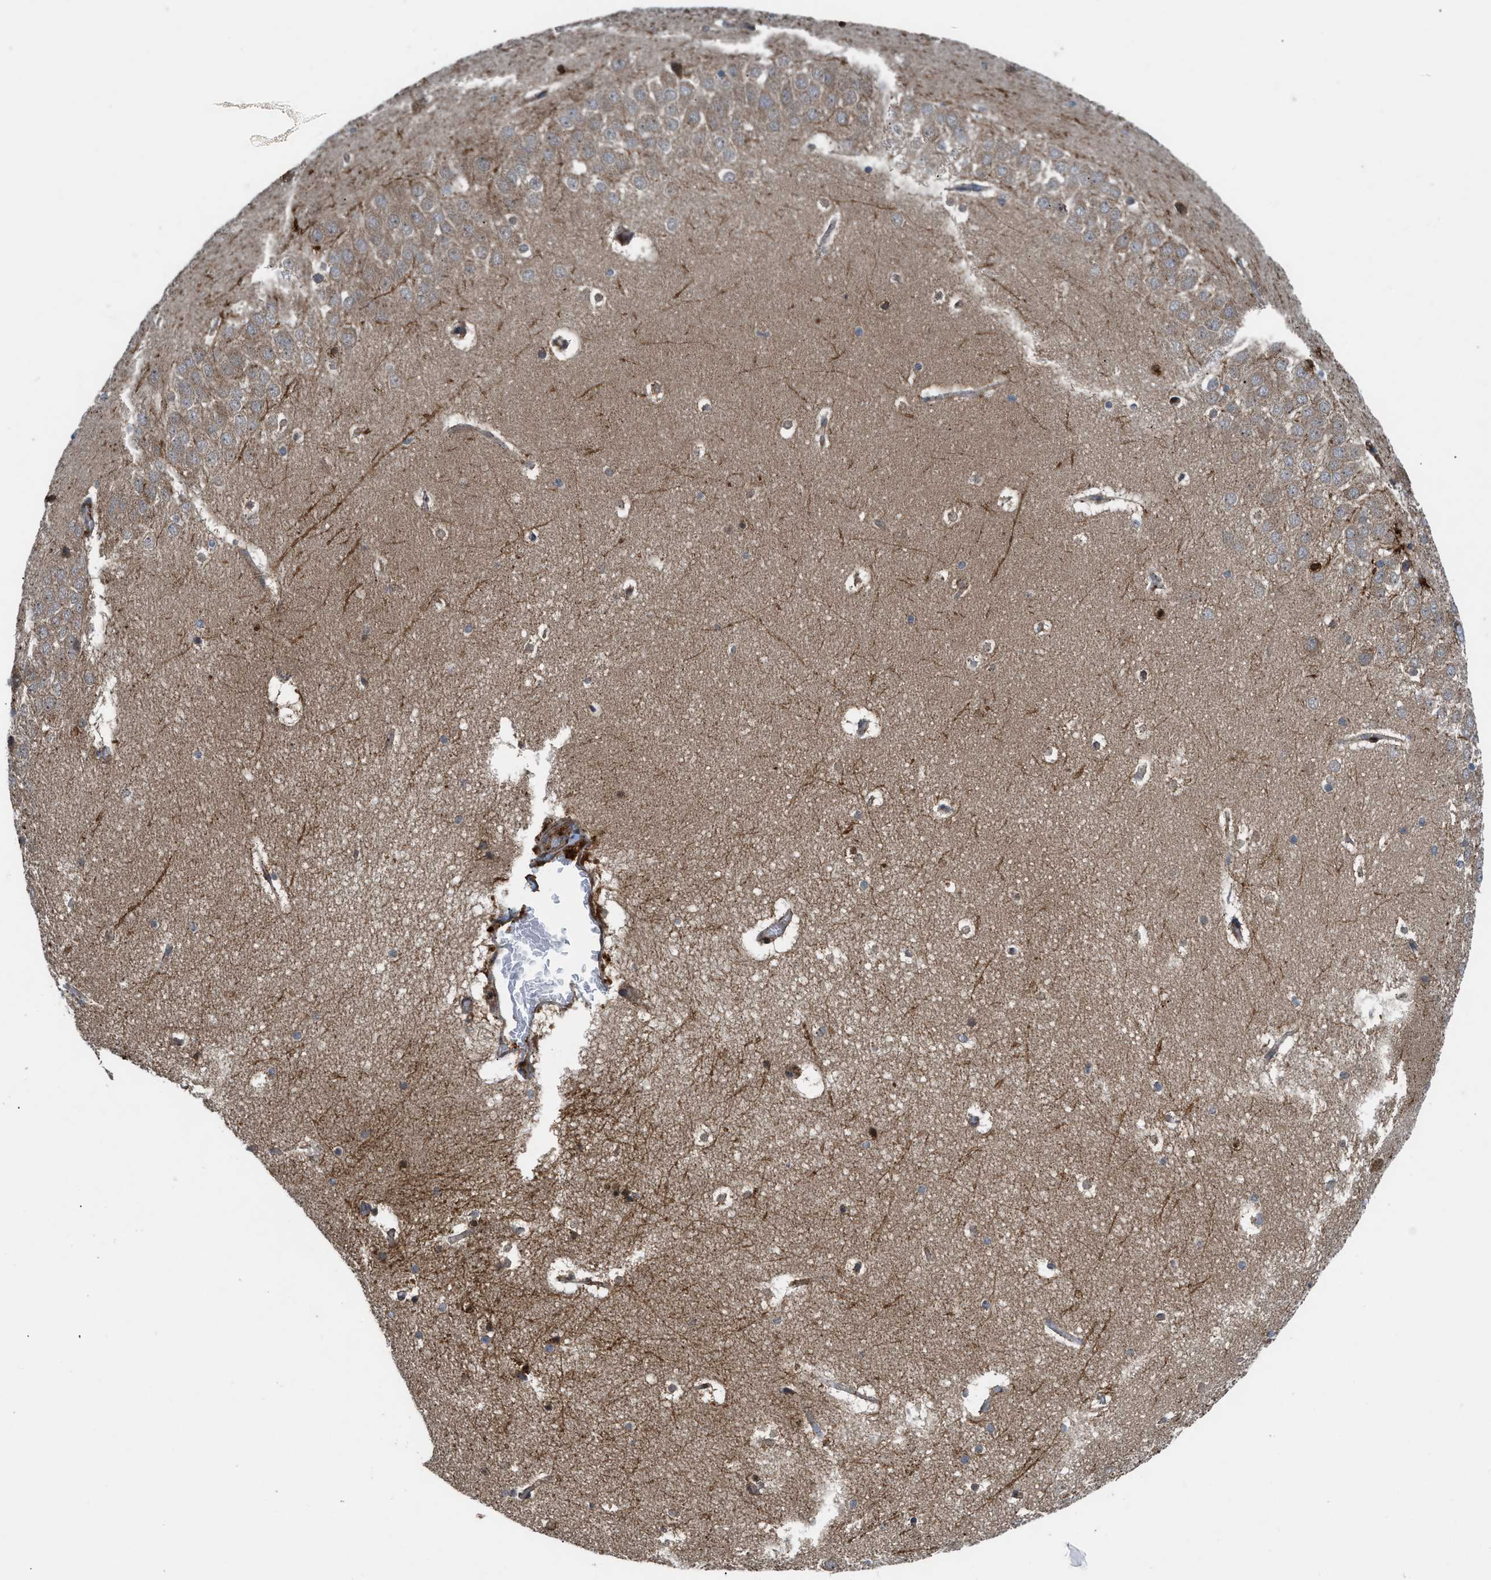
{"staining": {"intensity": "moderate", "quantity": "25%-75%", "location": "cytoplasmic/membranous"}, "tissue": "hippocampus", "cell_type": "Glial cells", "image_type": "normal", "snomed": [{"axis": "morphology", "description": "Normal tissue, NOS"}, {"axis": "topography", "description": "Hippocampus"}], "caption": "DAB (3,3'-diaminobenzidine) immunohistochemical staining of benign hippocampus displays moderate cytoplasmic/membranous protein expression in about 25%-75% of glial cells.", "gene": "AP3M2", "patient": {"sex": "male", "age": 45}}